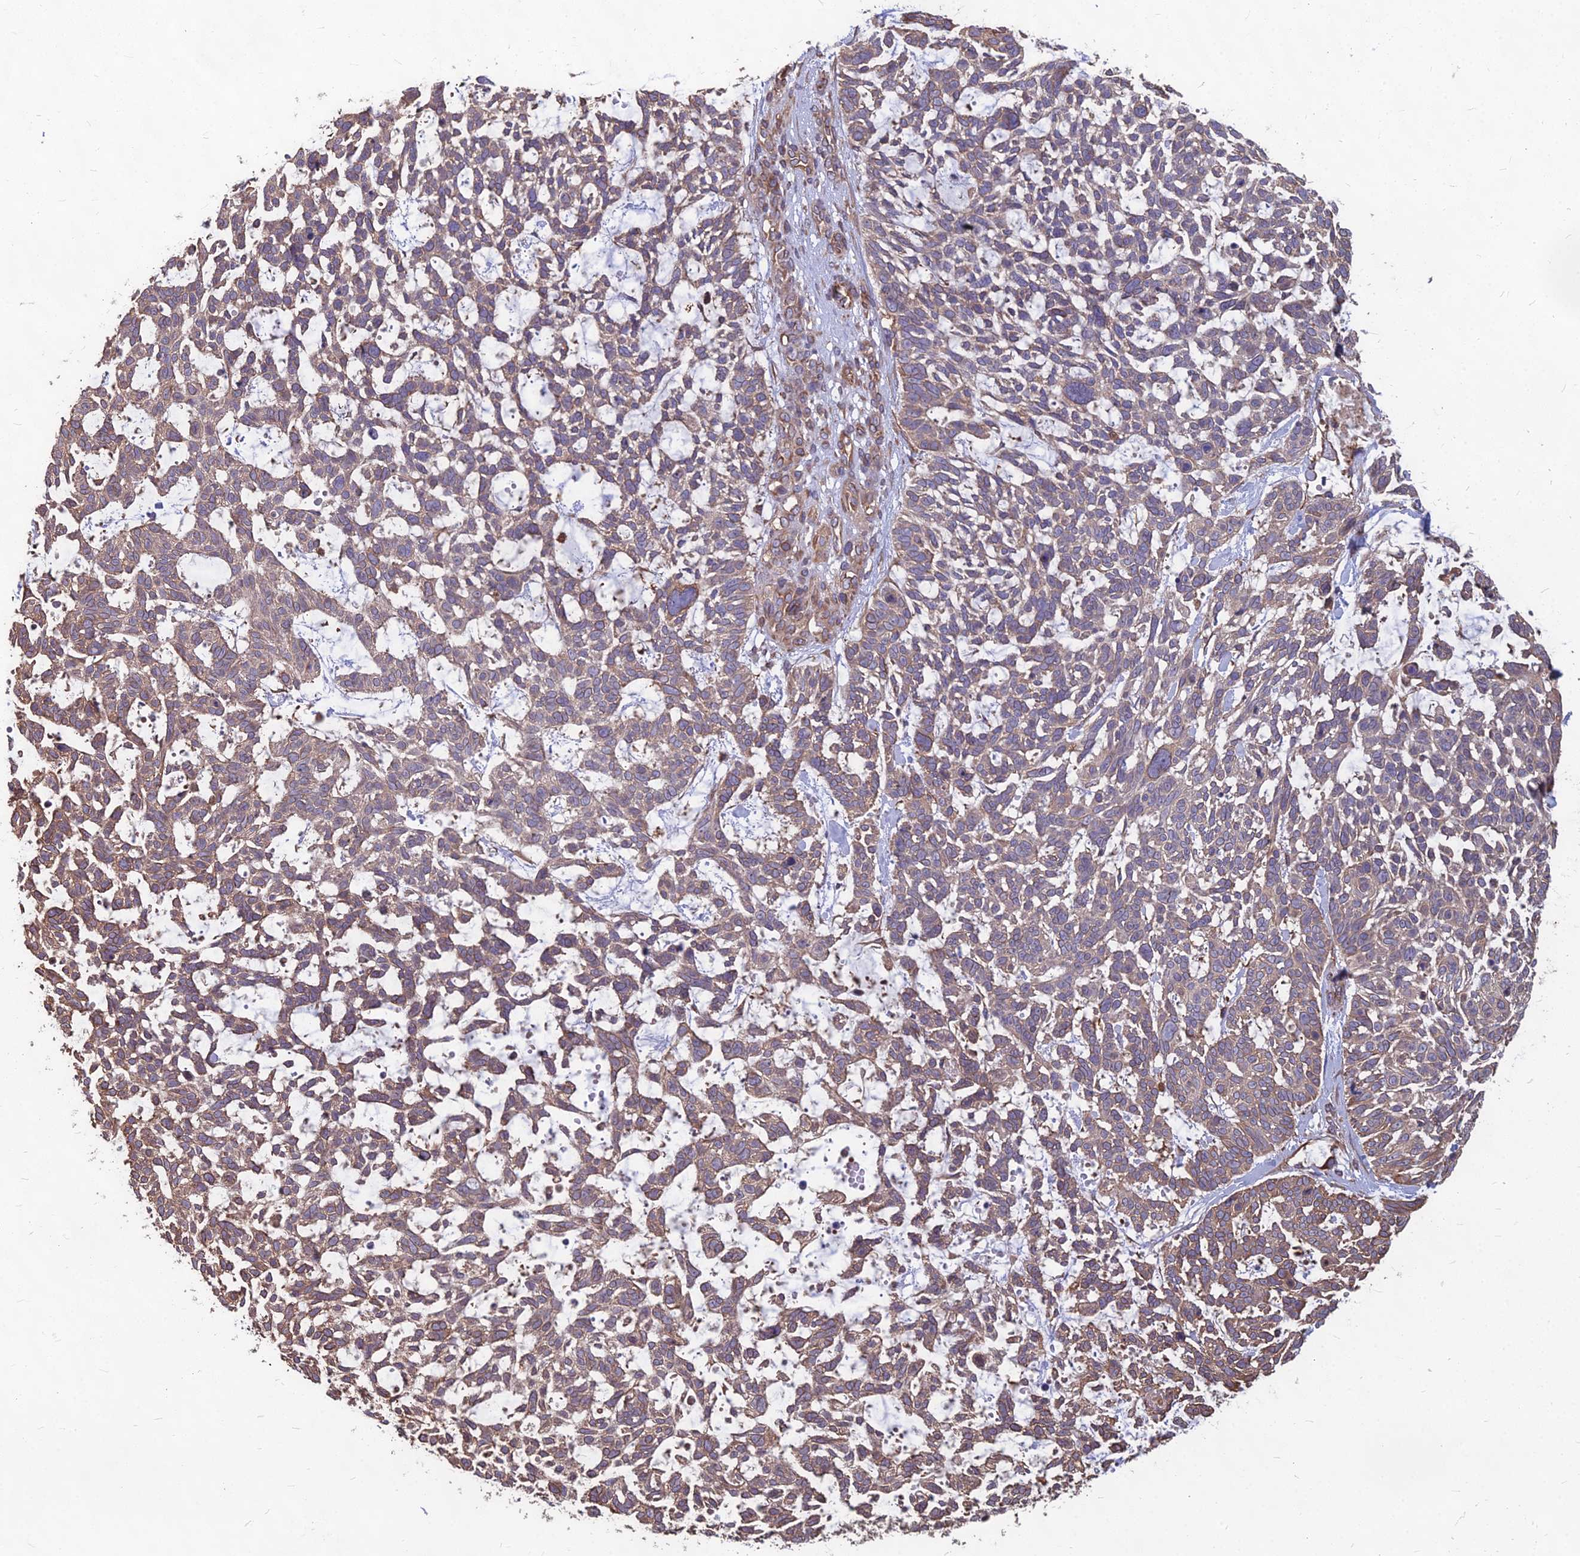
{"staining": {"intensity": "moderate", "quantity": "25%-75%", "location": "cytoplasmic/membranous"}, "tissue": "skin cancer", "cell_type": "Tumor cells", "image_type": "cancer", "snomed": [{"axis": "morphology", "description": "Basal cell carcinoma"}, {"axis": "topography", "description": "Skin"}], "caption": "Tumor cells show moderate cytoplasmic/membranous positivity in about 25%-75% of cells in skin cancer (basal cell carcinoma).", "gene": "LSM6", "patient": {"sex": "male", "age": 88}}